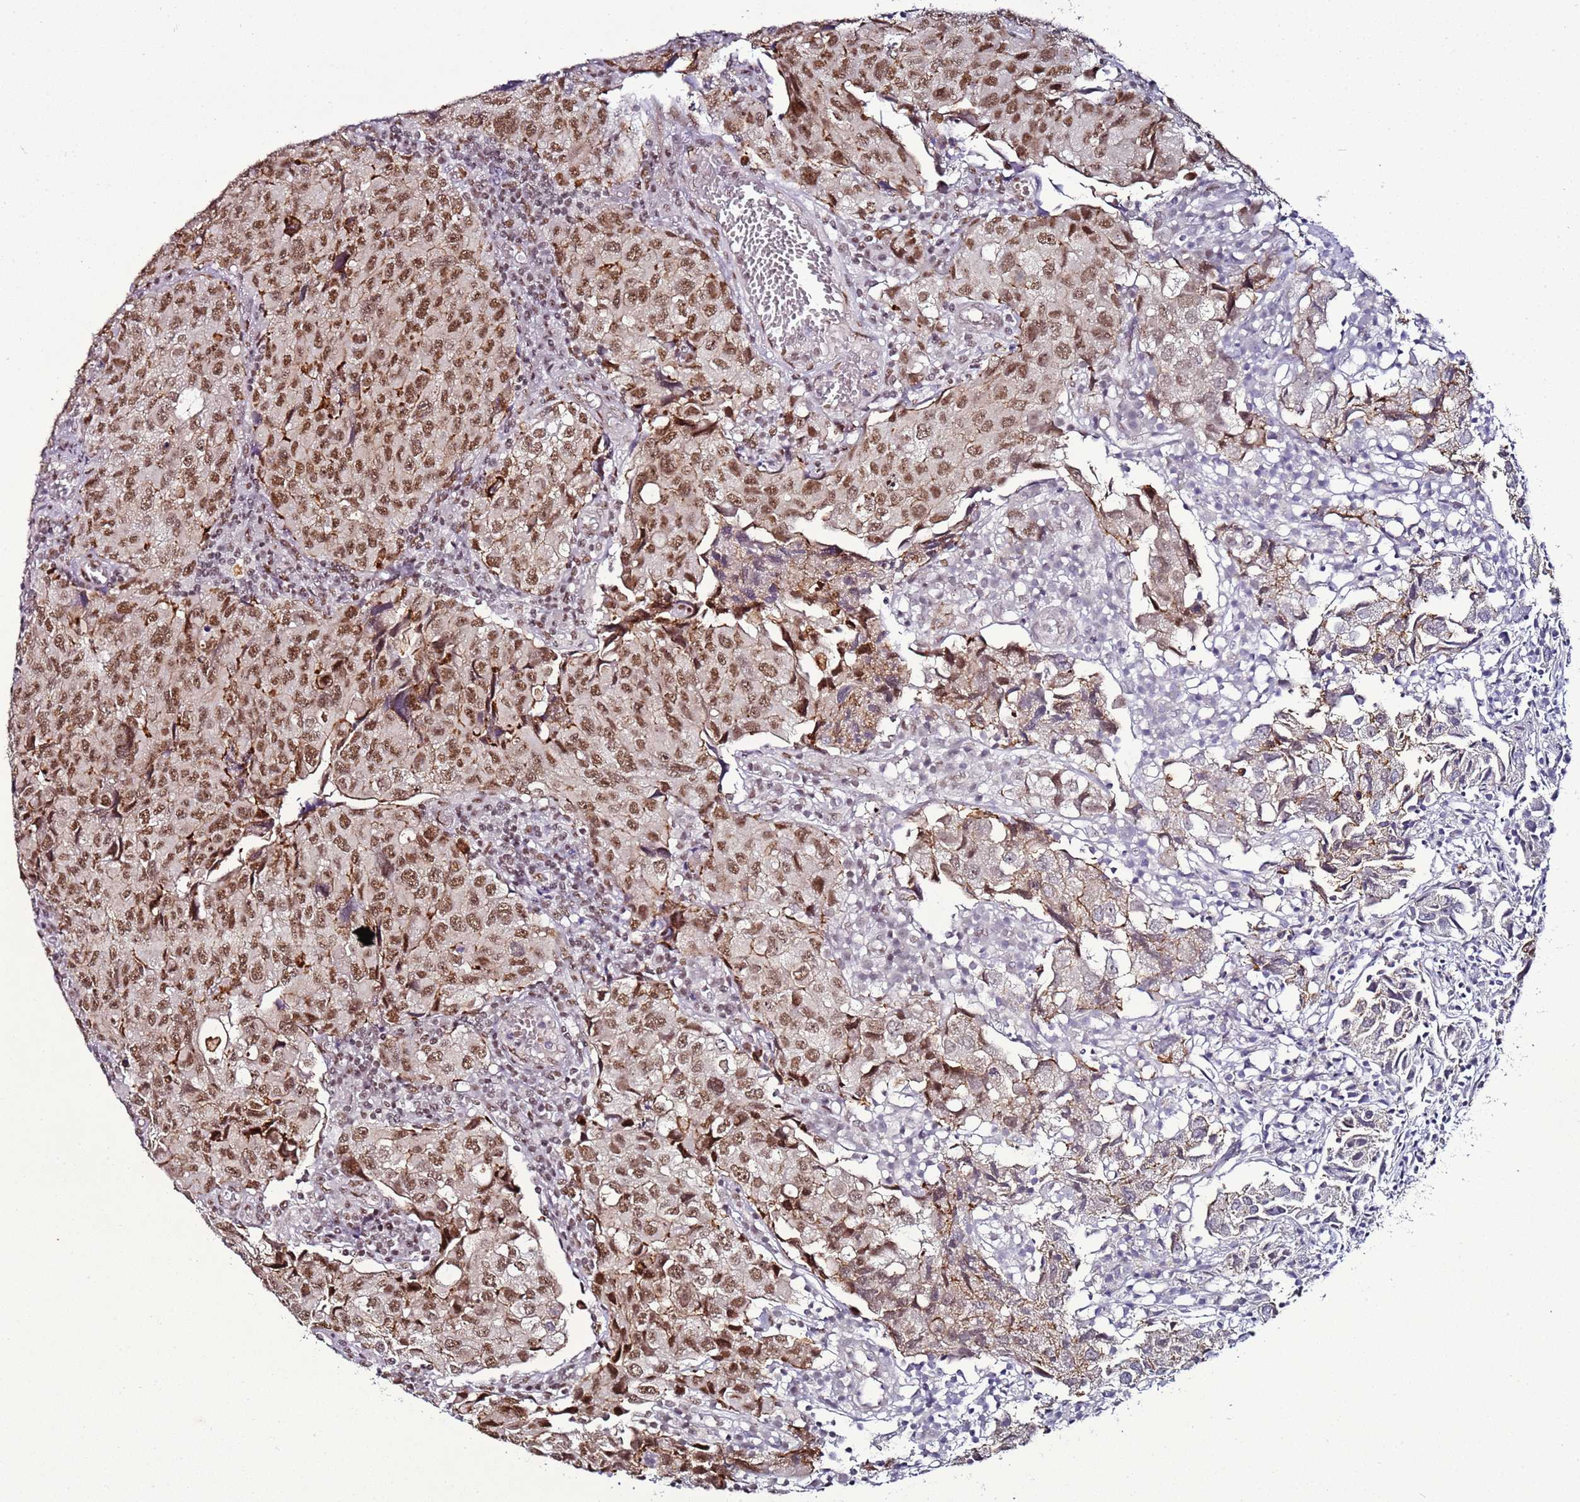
{"staining": {"intensity": "moderate", "quantity": "25%-75%", "location": "nuclear"}, "tissue": "urothelial cancer", "cell_type": "Tumor cells", "image_type": "cancer", "snomed": [{"axis": "morphology", "description": "Urothelial carcinoma, High grade"}, {"axis": "topography", "description": "Urinary bladder"}], "caption": "Immunohistochemical staining of high-grade urothelial carcinoma exhibits moderate nuclear protein staining in about 25%-75% of tumor cells.", "gene": "PSMA7", "patient": {"sex": "female", "age": 75}}